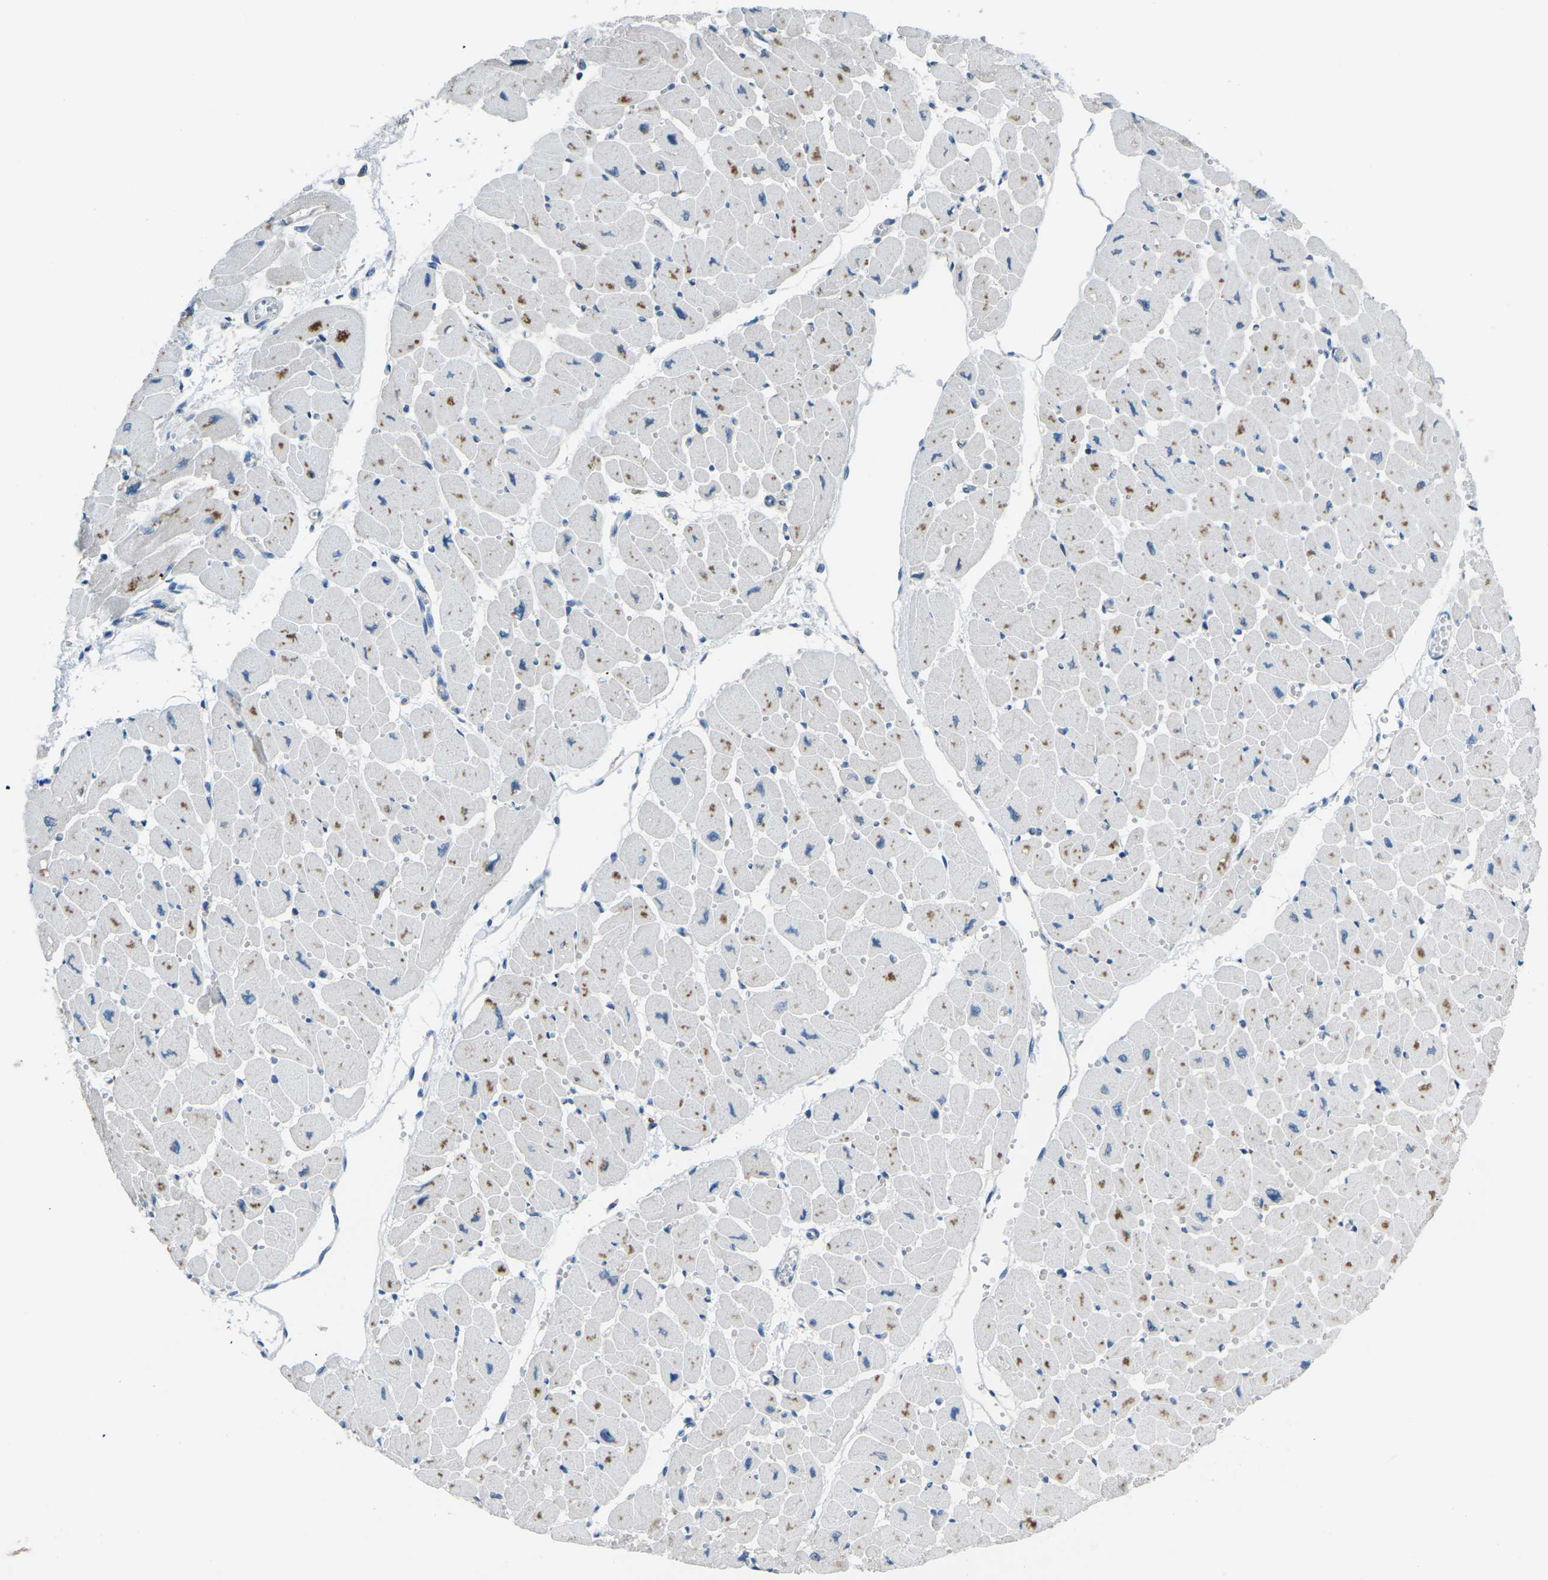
{"staining": {"intensity": "moderate", "quantity": "<25%", "location": "cytoplasmic/membranous"}, "tissue": "heart muscle", "cell_type": "Cardiomyocytes", "image_type": "normal", "snomed": [{"axis": "morphology", "description": "Normal tissue, NOS"}, {"axis": "topography", "description": "Heart"}], "caption": "Moderate cytoplasmic/membranous expression for a protein is identified in about <25% of cardiomyocytes of unremarkable heart muscle using immunohistochemistry.", "gene": "MBNL1", "patient": {"sex": "female", "age": 54}}